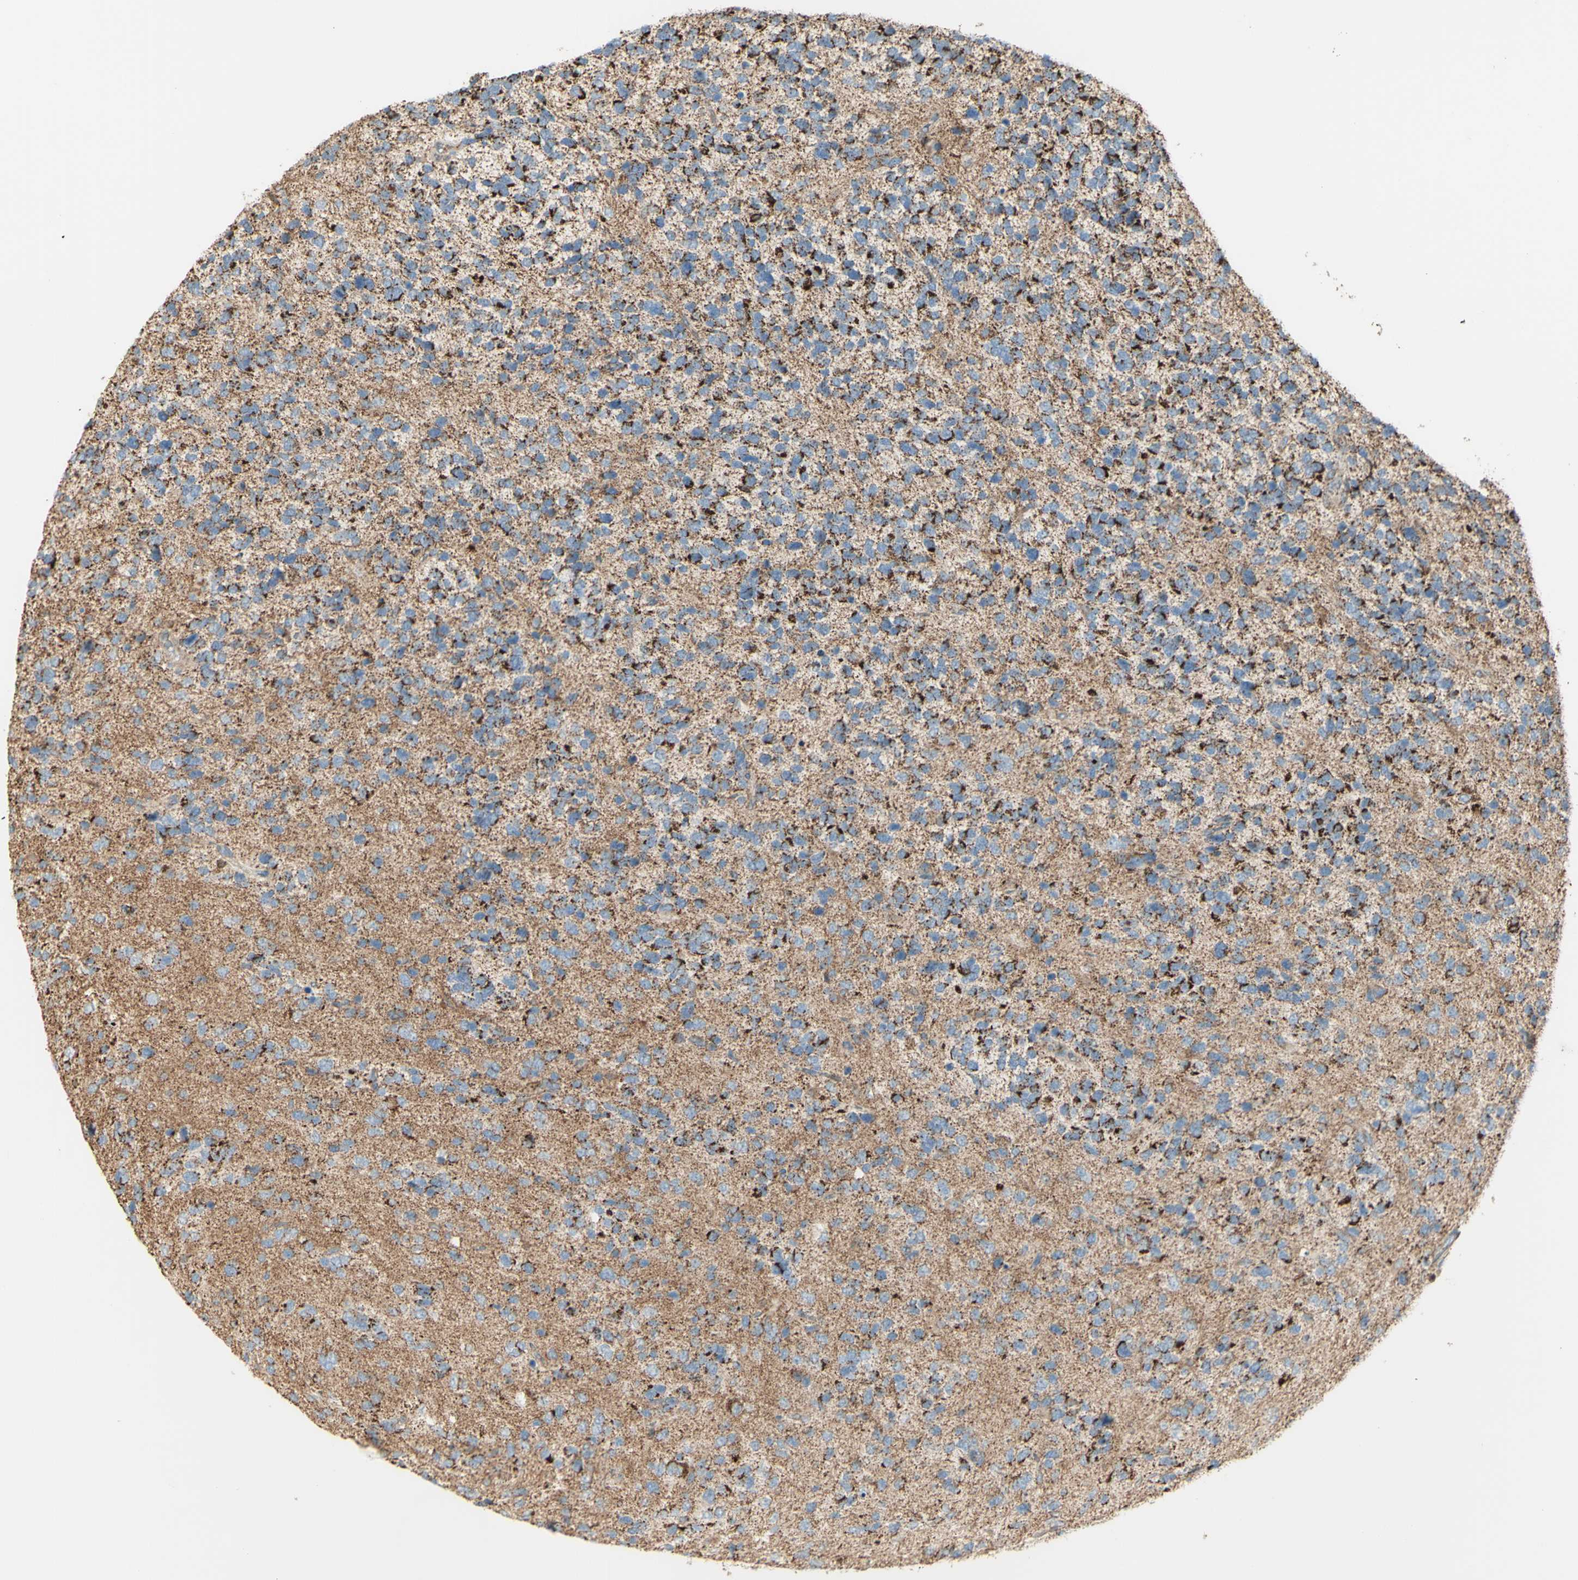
{"staining": {"intensity": "strong", "quantity": ">75%", "location": "cytoplasmic/membranous"}, "tissue": "glioma", "cell_type": "Tumor cells", "image_type": "cancer", "snomed": [{"axis": "morphology", "description": "Glioma, malignant, High grade"}, {"axis": "topography", "description": "Brain"}], "caption": "A histopathology image of human glioma stained for a protein shows strong cytoplasmic/membranous brown staining in tumor cells.", "gene": "LETM1", "patient": {"sex": "female", "age": 58}}